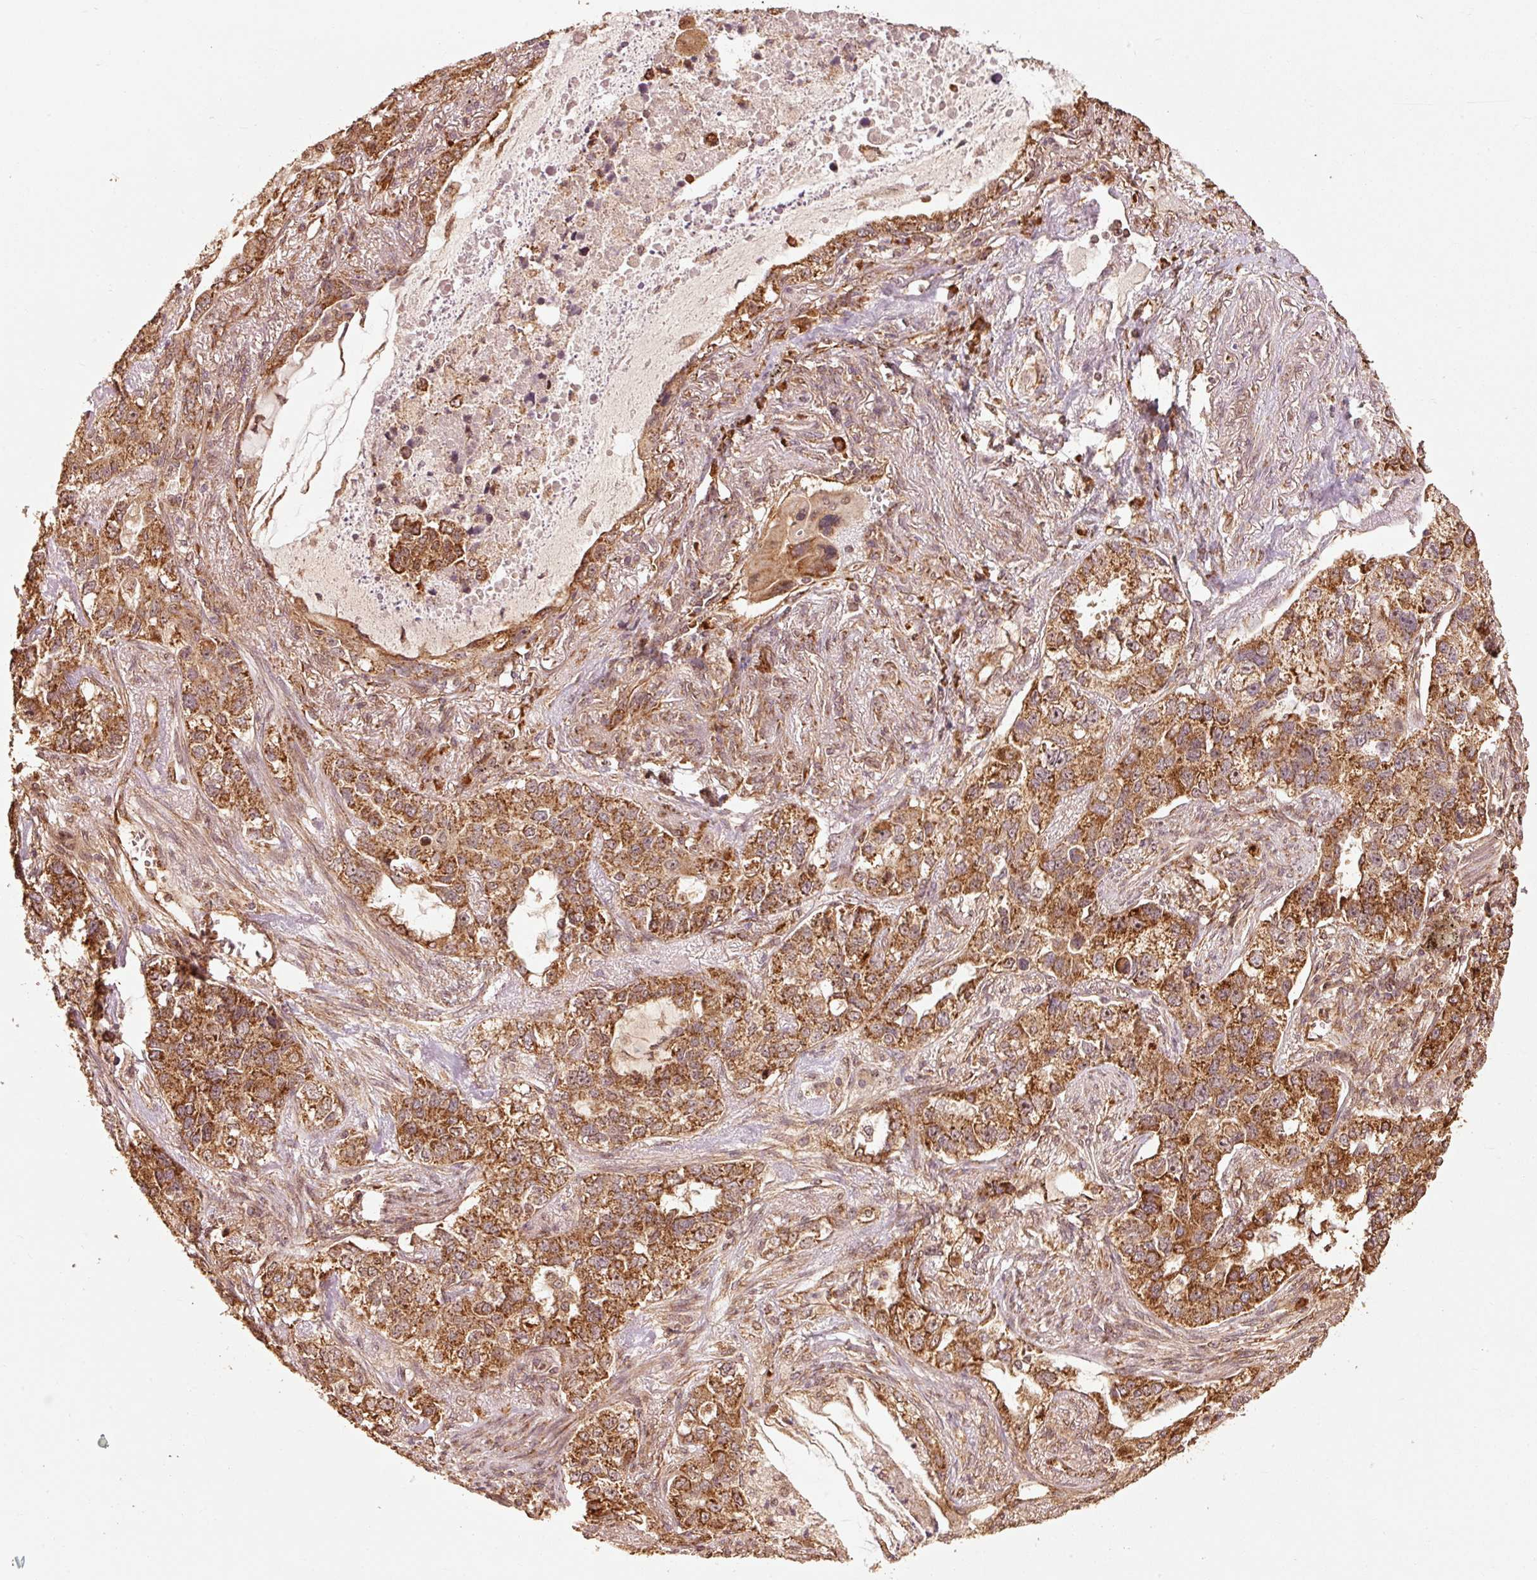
{"staining": {"intensity": "moderate", "quantity": ">75%", "location": "cytoplasmic/membranous"}, "tissue": "lung cancer", "cell_type": "Tumor cells", "image_type": "cancer", "snomed": [{"axis": "morphology", "description": "Adenocarcinoma, NOS"}, {"axis": "topography", "description": "Lung"}], "caption": "Lung cancer (adenocarcinoma) was stained to show a protein in brown. There is medium levels of moderate cytoplasmic/membranous positivity in approximately >75% of tumor cells.", "gene": "MRPL16", "patient": {"sex": "male", "age": 49}}